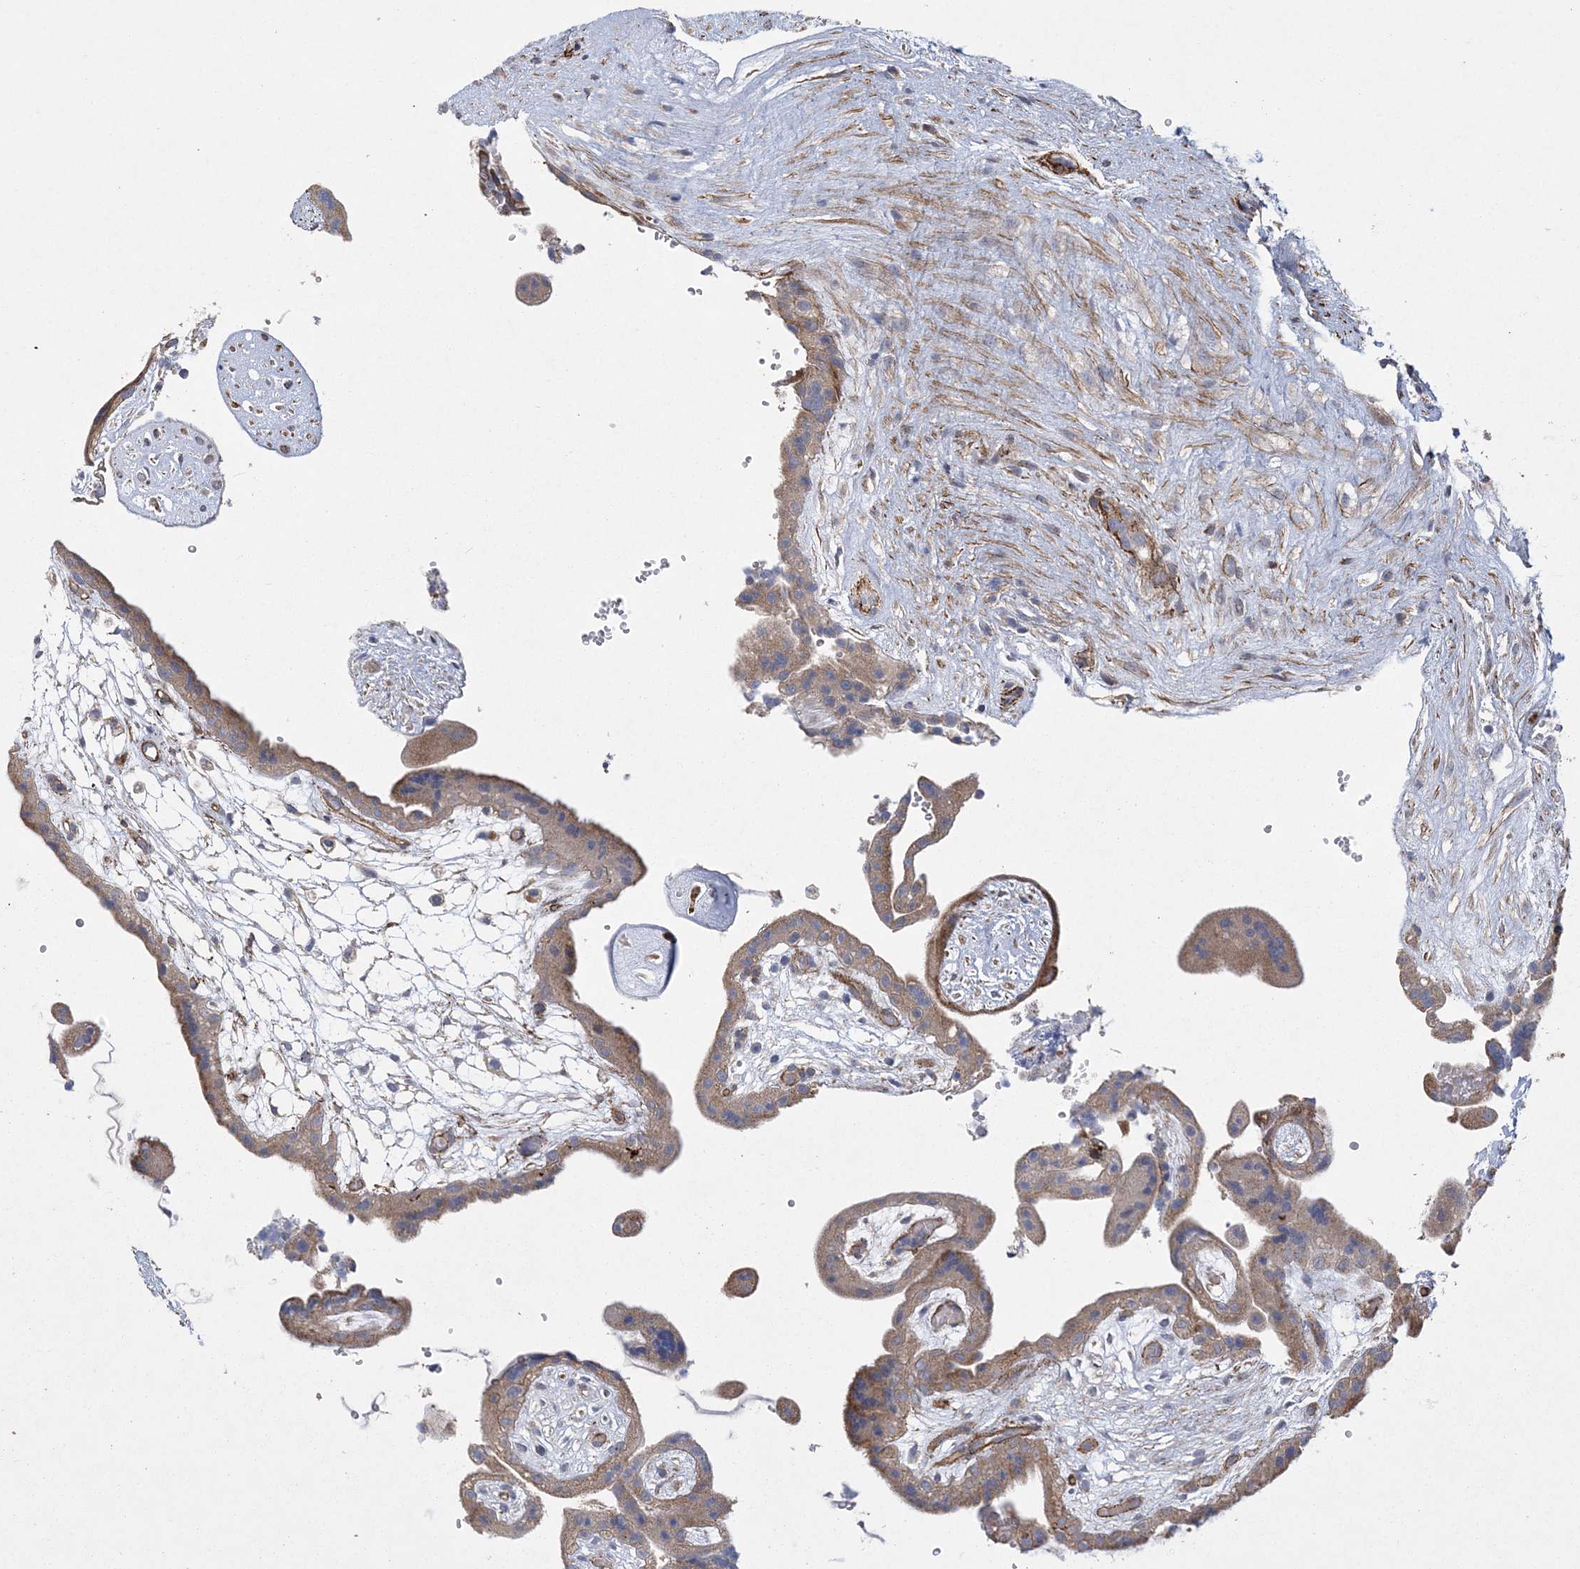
{"staining": {"intensity": "weak", "quantity": "<25%", "location": "cytoplasmic/membranous"}, "tissue": "placenta", "cell_type": "Decidual cells", "image_type": "normal", "snomed": [{"axis": "morphology", "description": "Normal tissue, NOS"}, {"axis": "topography", "description": "Placenta"}], "caption": "The immunohistochemistry (IHC) micrograph has no significant staining in decidual cells of placenta.", "gene": "ARSJ", "patient": {"sex": "female", "age": 18}}